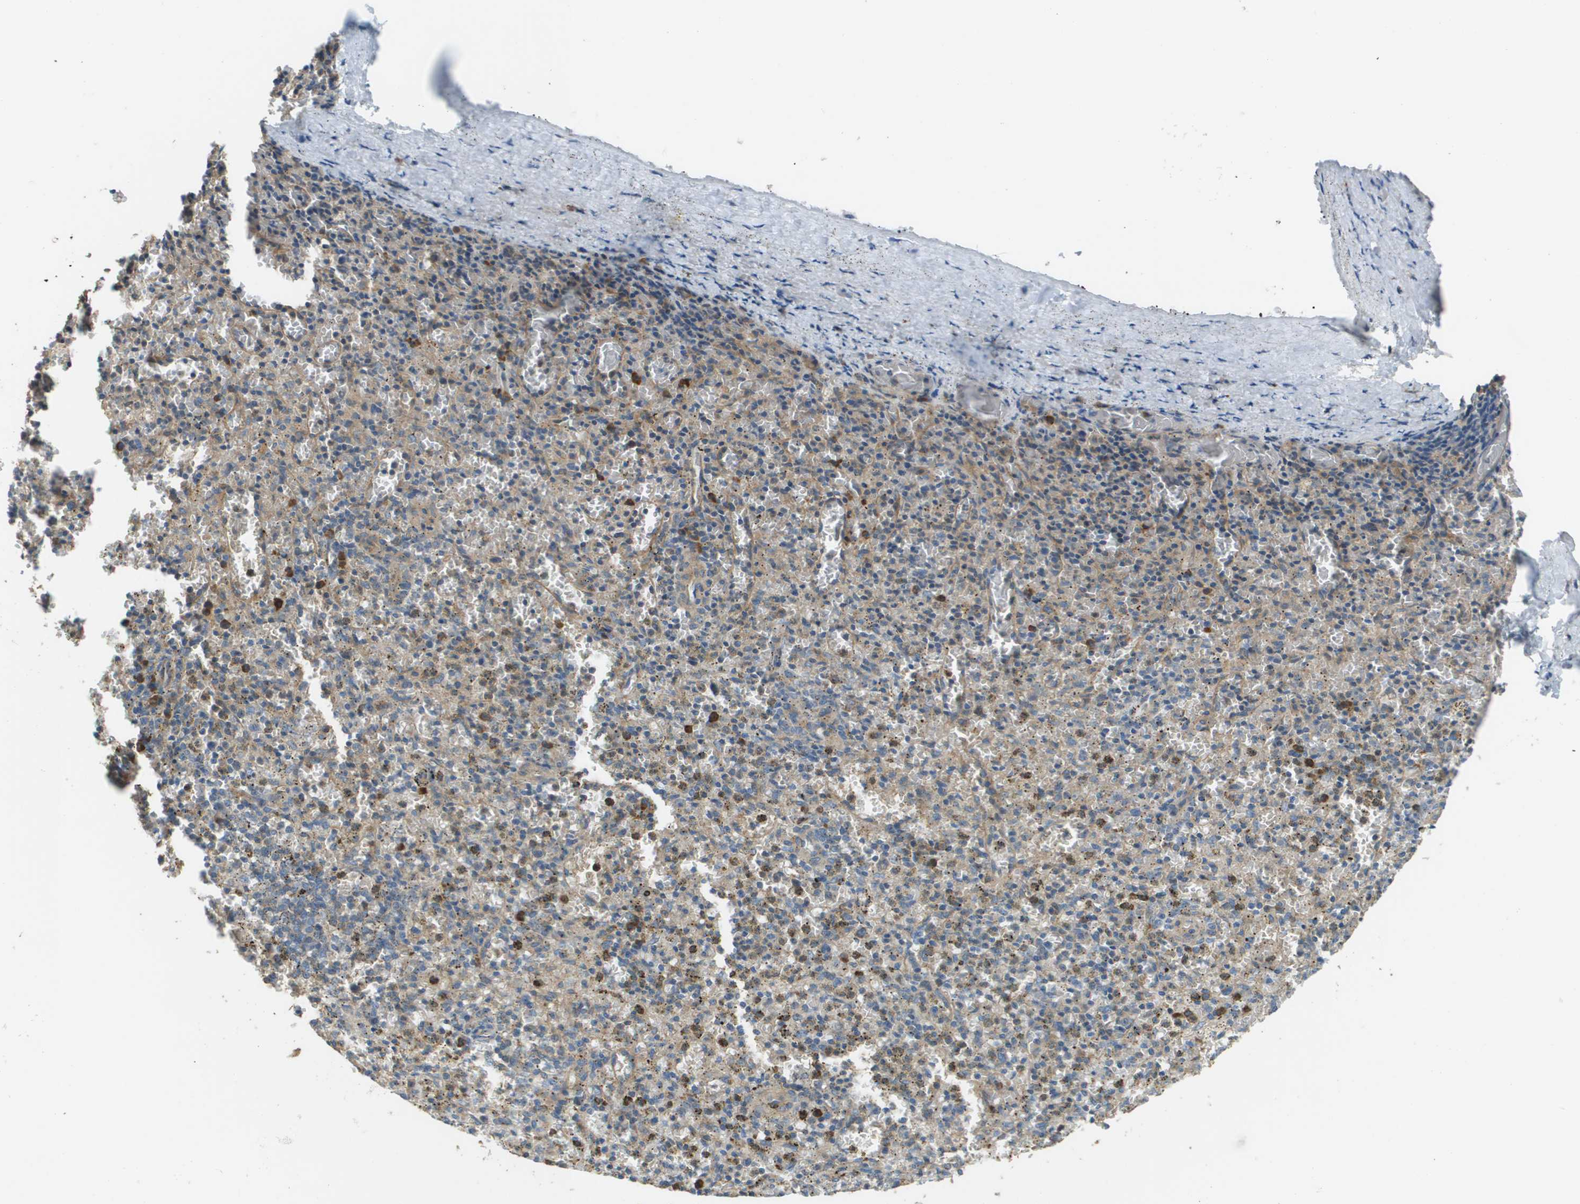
{"staining": {"intensity": "weak", "quantity": "25%-75%", "location": "cytoplasmic/membranous"}, "tissue": "spleen", "cell_type": "Cells in red pulp", "image_type": "normal", "snomed": [{"axis": "morphology", "description": "Normal tissue, NOS"}, {"axis": "topography", "description": "Spleen"}], "caption": "IHC micrograph of normal spleen stained for a protein (brown), which exhibits low levels of weak cytoplasmic/membranous positivity in approximately 25%-75% of cells in red pulp.", "gene": "DNAJB11", "patient": {"sex": "male", "age": 72}}